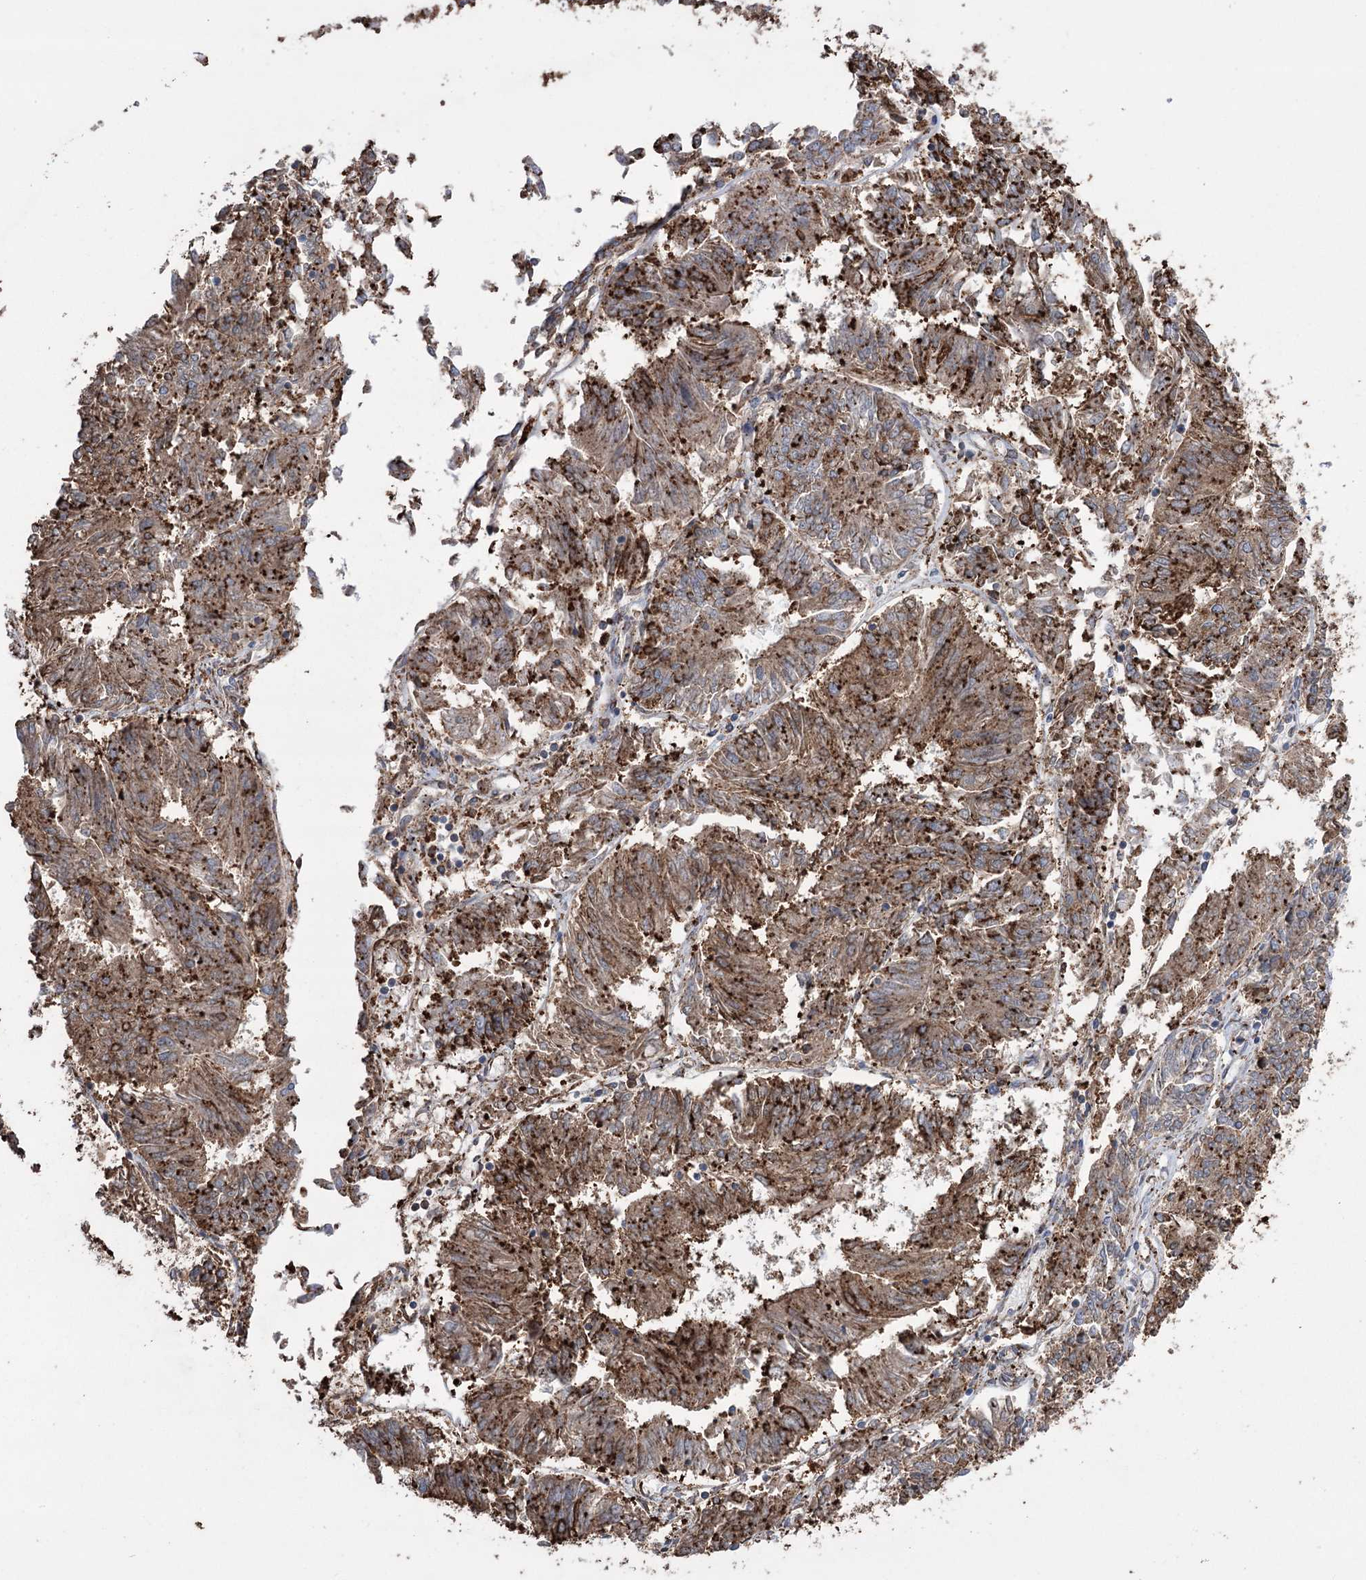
{"staining": {"intensity": "strong", "quantity": ">75%", "location": "cytoplasmic/membranous"}, "tissue": "endometrial cancer", "cell_type": "Tumor cells", "image_type": "cancer", "snomed": [{"axis": "morphology", "description": "Adenocarcinoma, NOS"}, {"axis": "topography", "description": "Endometrium"}], "caption": "This photomicrograph reveals immunohistochemistry staining of human adenocarcinoma (endometrial), with high strong cytoplasmic/membranous positivity in approximately >75% of tumor cells.", "gene": "TRIM71", "patient": {"sex": "female", "age": 58}}